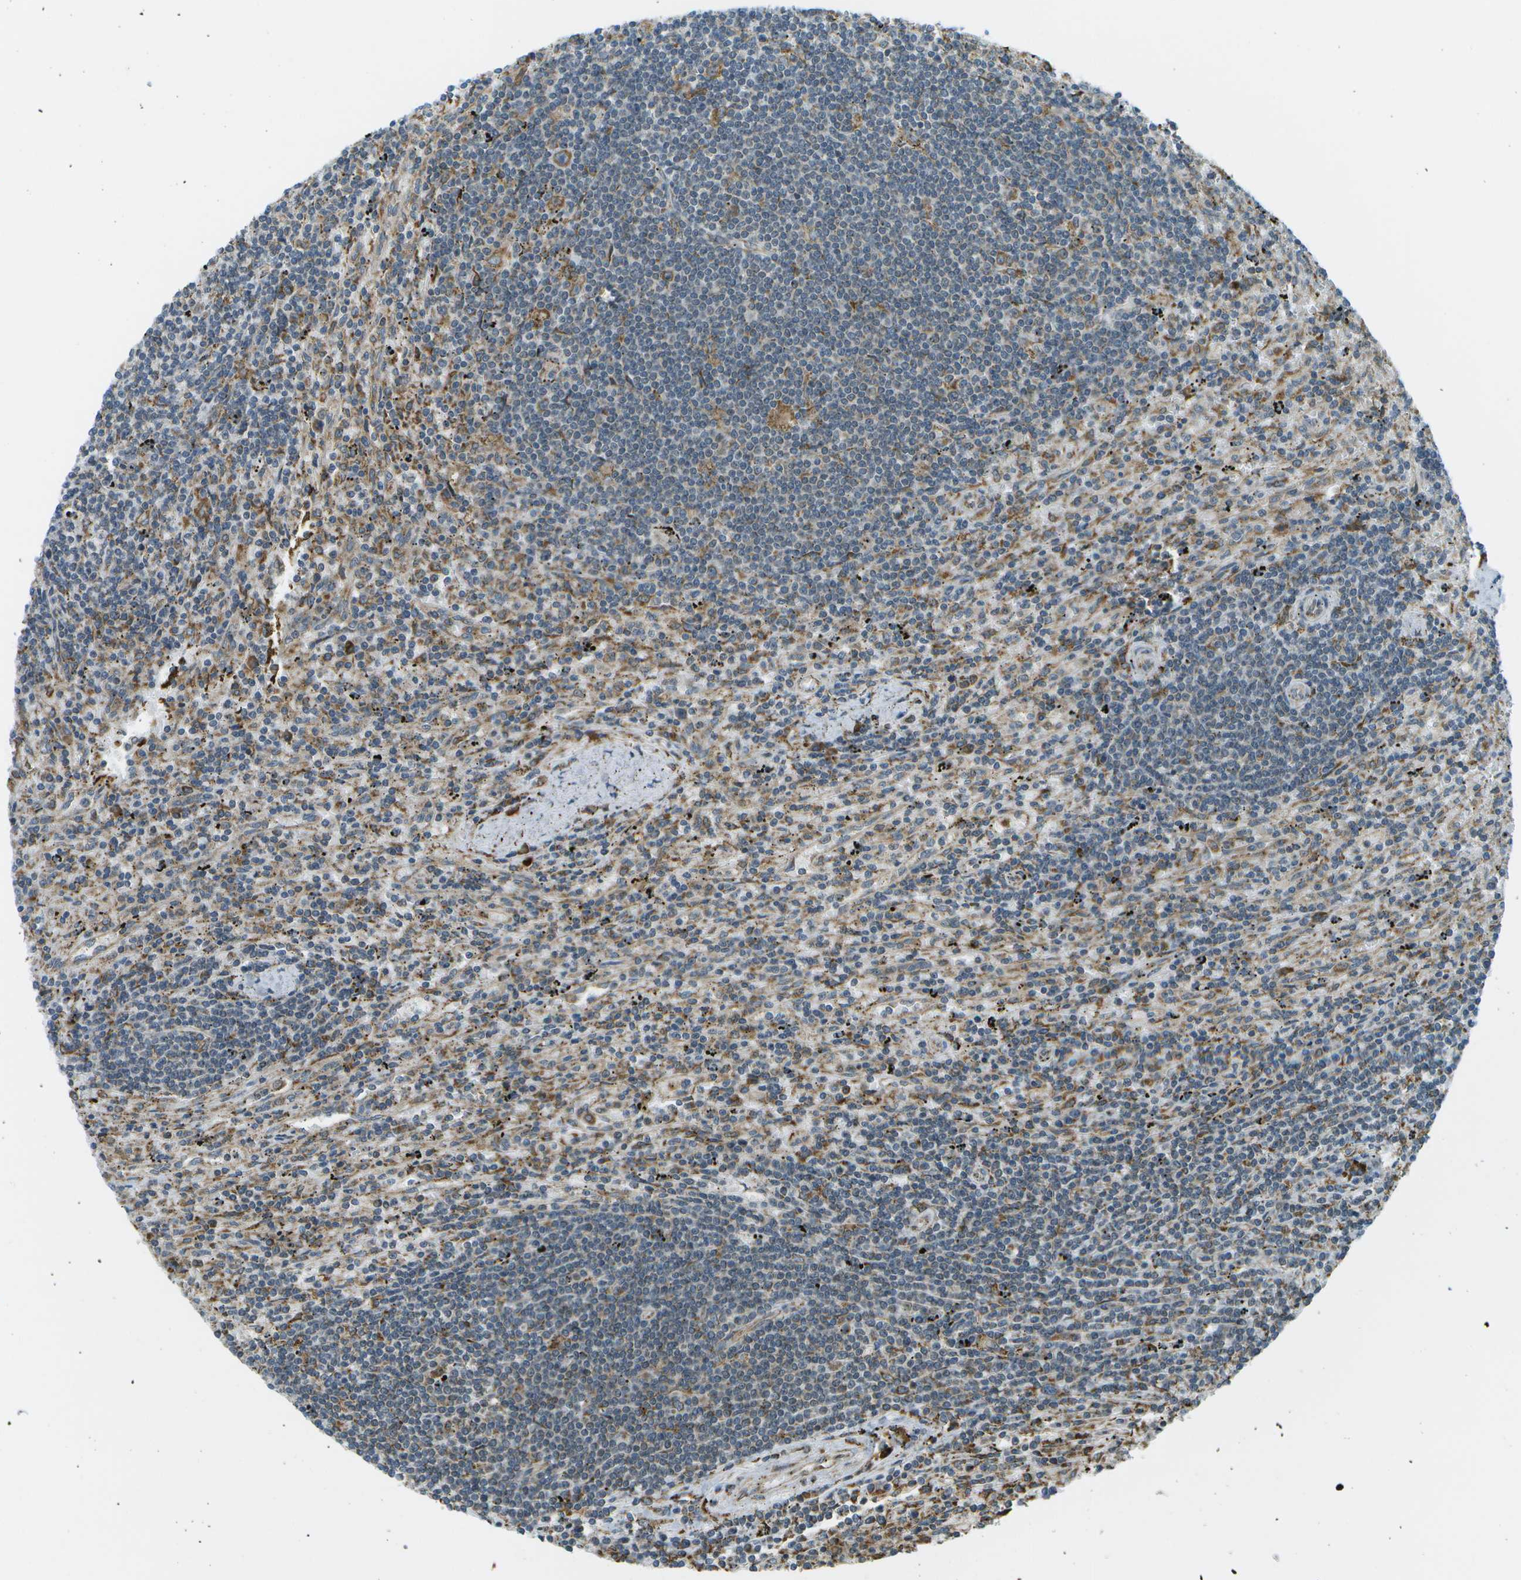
{"staining": {"intensity": "moderate", "quantity": "<25%", "location": "cytoplasmic/membranous"}, "tissue": "lymphoma", "cell_type": "Tumor cells", "image_type": "cancer", "snomed": [{"axis": "morphology", "description": "Malignant lymphoma, non-Hodgkin's type, Low grade"}, {"axis": "topography", "description": "Spleen"}], "caption": "Immunohistochemical staining of low-grade malignant lymphoma, non-Hodgkin's type reveals low levels of moderate cytoplasmic/membranous protein staining in approximately <25% of tumor cells.", "gene": "USP30", "patient": {"sex": "male", "age": 76}}